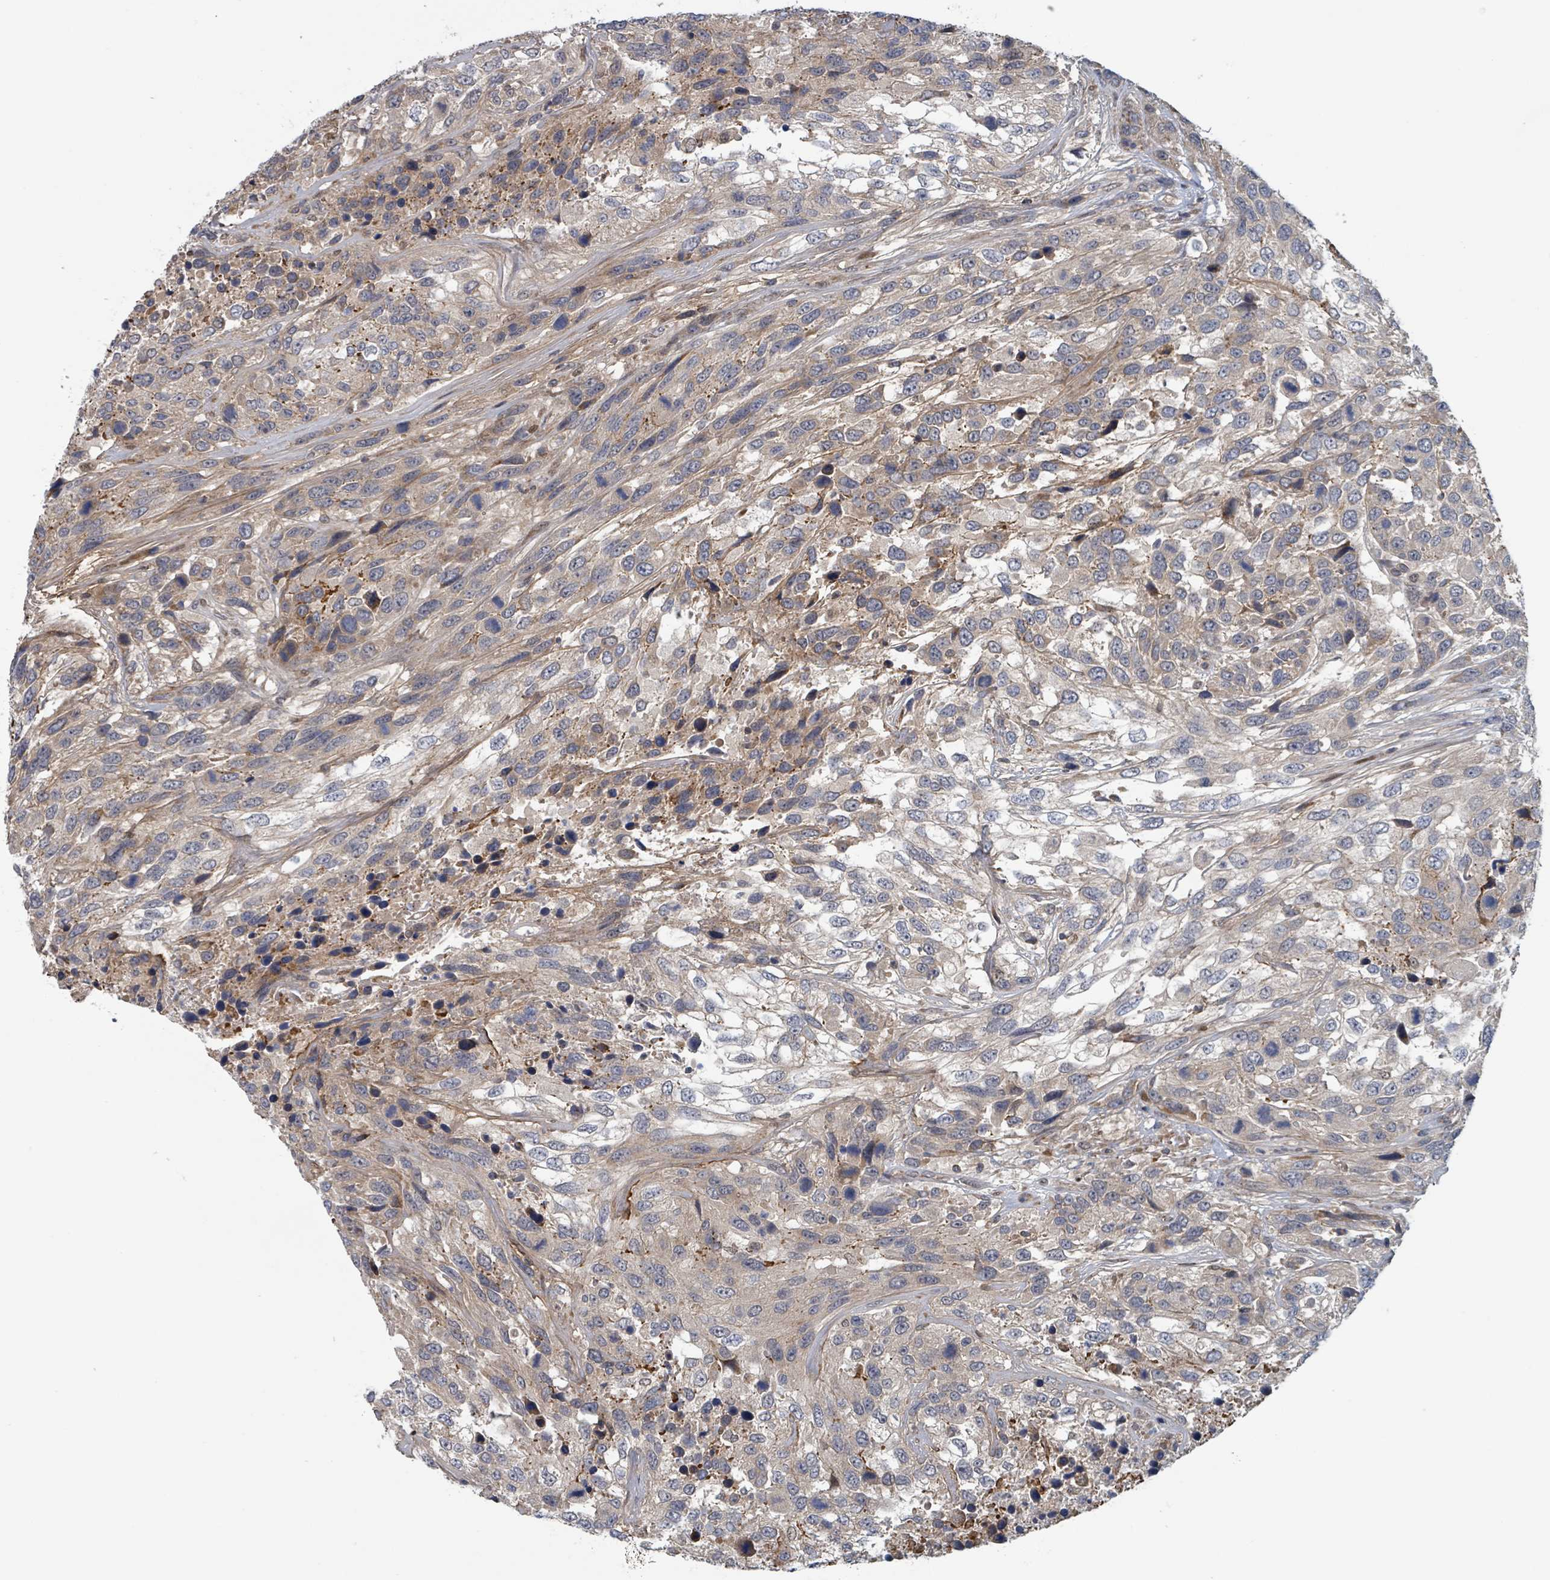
{"staining": {"intensity": "moderate", "quantity": "<25%", "location": "cytoplasmic/membranous"}, "tissue": "urothelial cancer", "cell_type": "Tumor cells", "image_type": "cancer", "snomed": [{"axis": "morphology", "description": "Urothelial carcinoma, High grade"}, {"axis": "topography", "description": "Urinary bladder"}], "caption": "High-magnification brightfield microscopy of urothelial carcinoma (high-grade) stained with DAB (3,3'-diaminobenzidine) (brown) and counterstained with hematoxylin (blue). tumor cells exhibit moderate cytoplasmic/membranous positivity is identified in approximately<25% of cells.", "gene": "HIVEP1", "patient": {"sex": "female", "age": 70}}